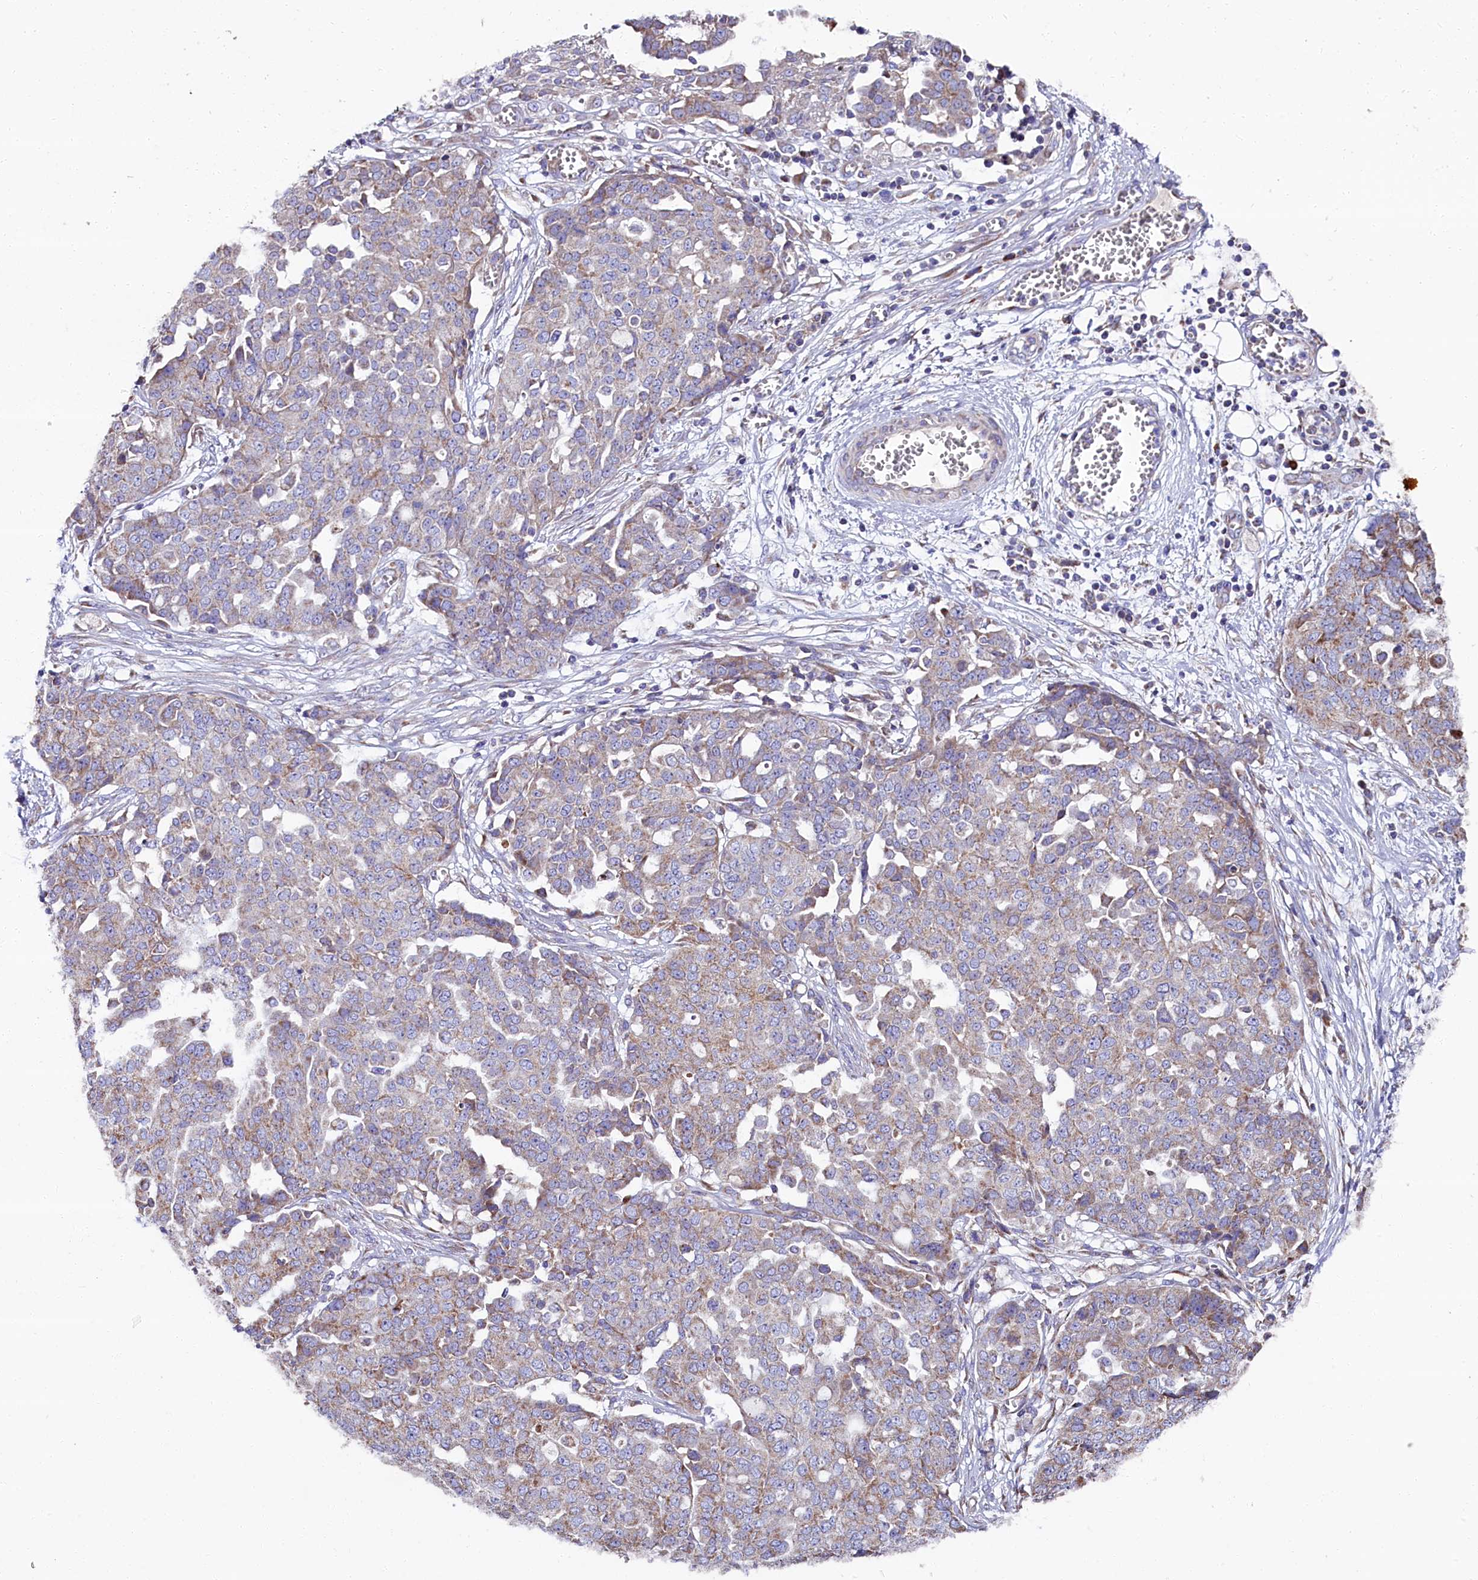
{"staining": {"intensity": "weak", "quantity": "<25%", "location": "cytoplasmic/membranous"}, "tissue": "ovarian cancer", "cell_type": "Tumor cells", "image_type": "cancer", "snomed": [{"axis": "morphology", "description": "Cystadenocarcinoma, serous, NOS"}, {"axis": "topography", "description": "Soft tissue"}, {"axis": "topography", "description": "Ovary"}], "caption": "Human ovarian cancer (serous cystadenocarcinoma) stained for a protein using immunohistochemistry (IHC) shows no positivity in tumor cells.", "gene": "ZSWIM1", "patient": {"sex": "female", "age": 57}}